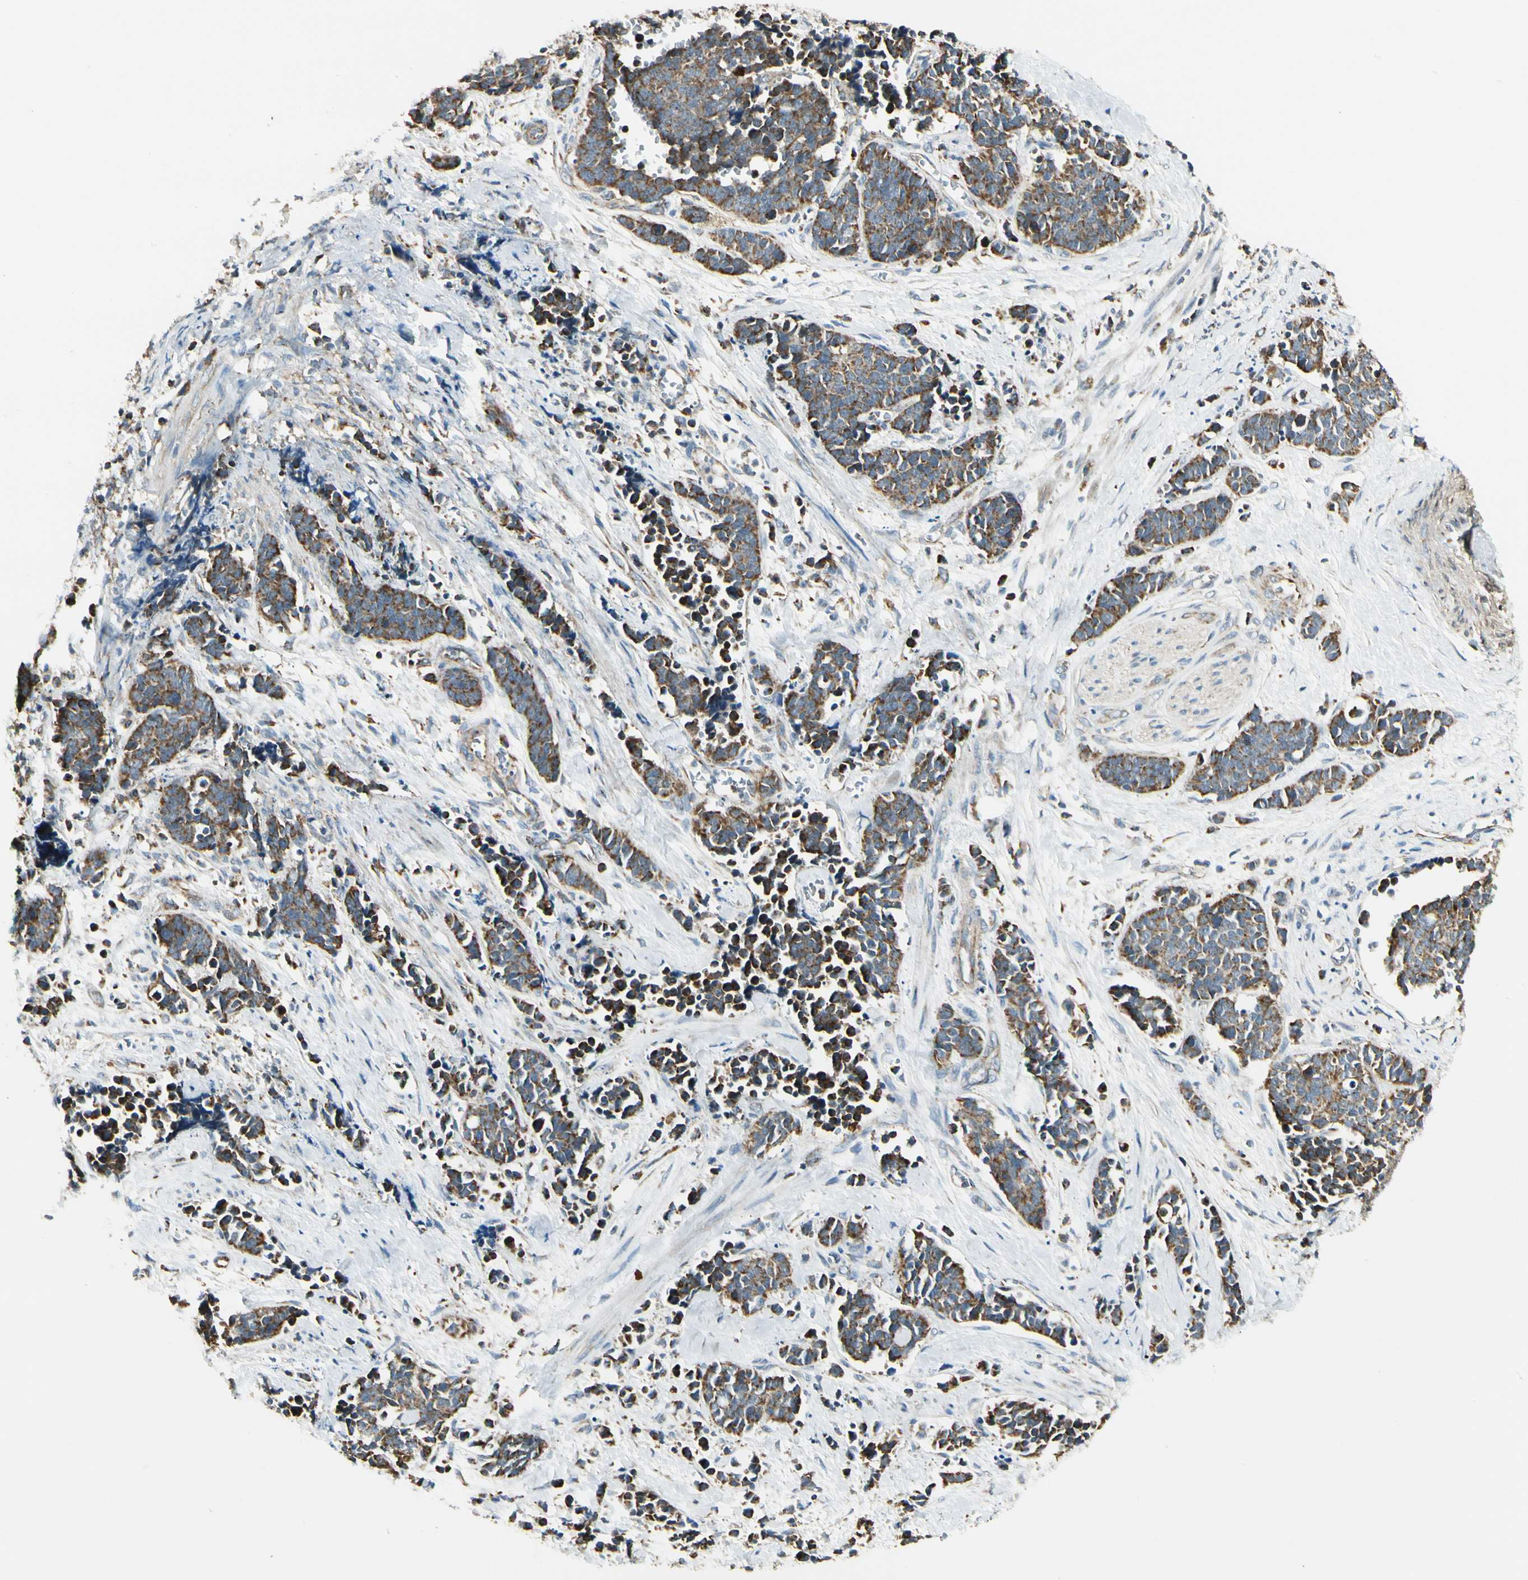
{"staining": {"intensity": "moderate", "quantity": "25%-75%", "location": "cytoplasmic/membranous"}, "tissue": "cervical cancer", "cell_type": "Tumor cells", "image_type": "cancer", "snomed": [{"axis": "morphology", "description": "Squamous cell carcinoma, NOS"}, {"axis": "topography", "description": "Cervix"}], "caption": "Immunohistochemistry (IHC) of human squamous cell carcinoma (cervical) demonstrates medium levels of moderate cytoplasmic/membranous expression in about 25%-75% of tumor cells.", "gene": "EPHB3", "patient": {"sex": "female", "age": 35}}